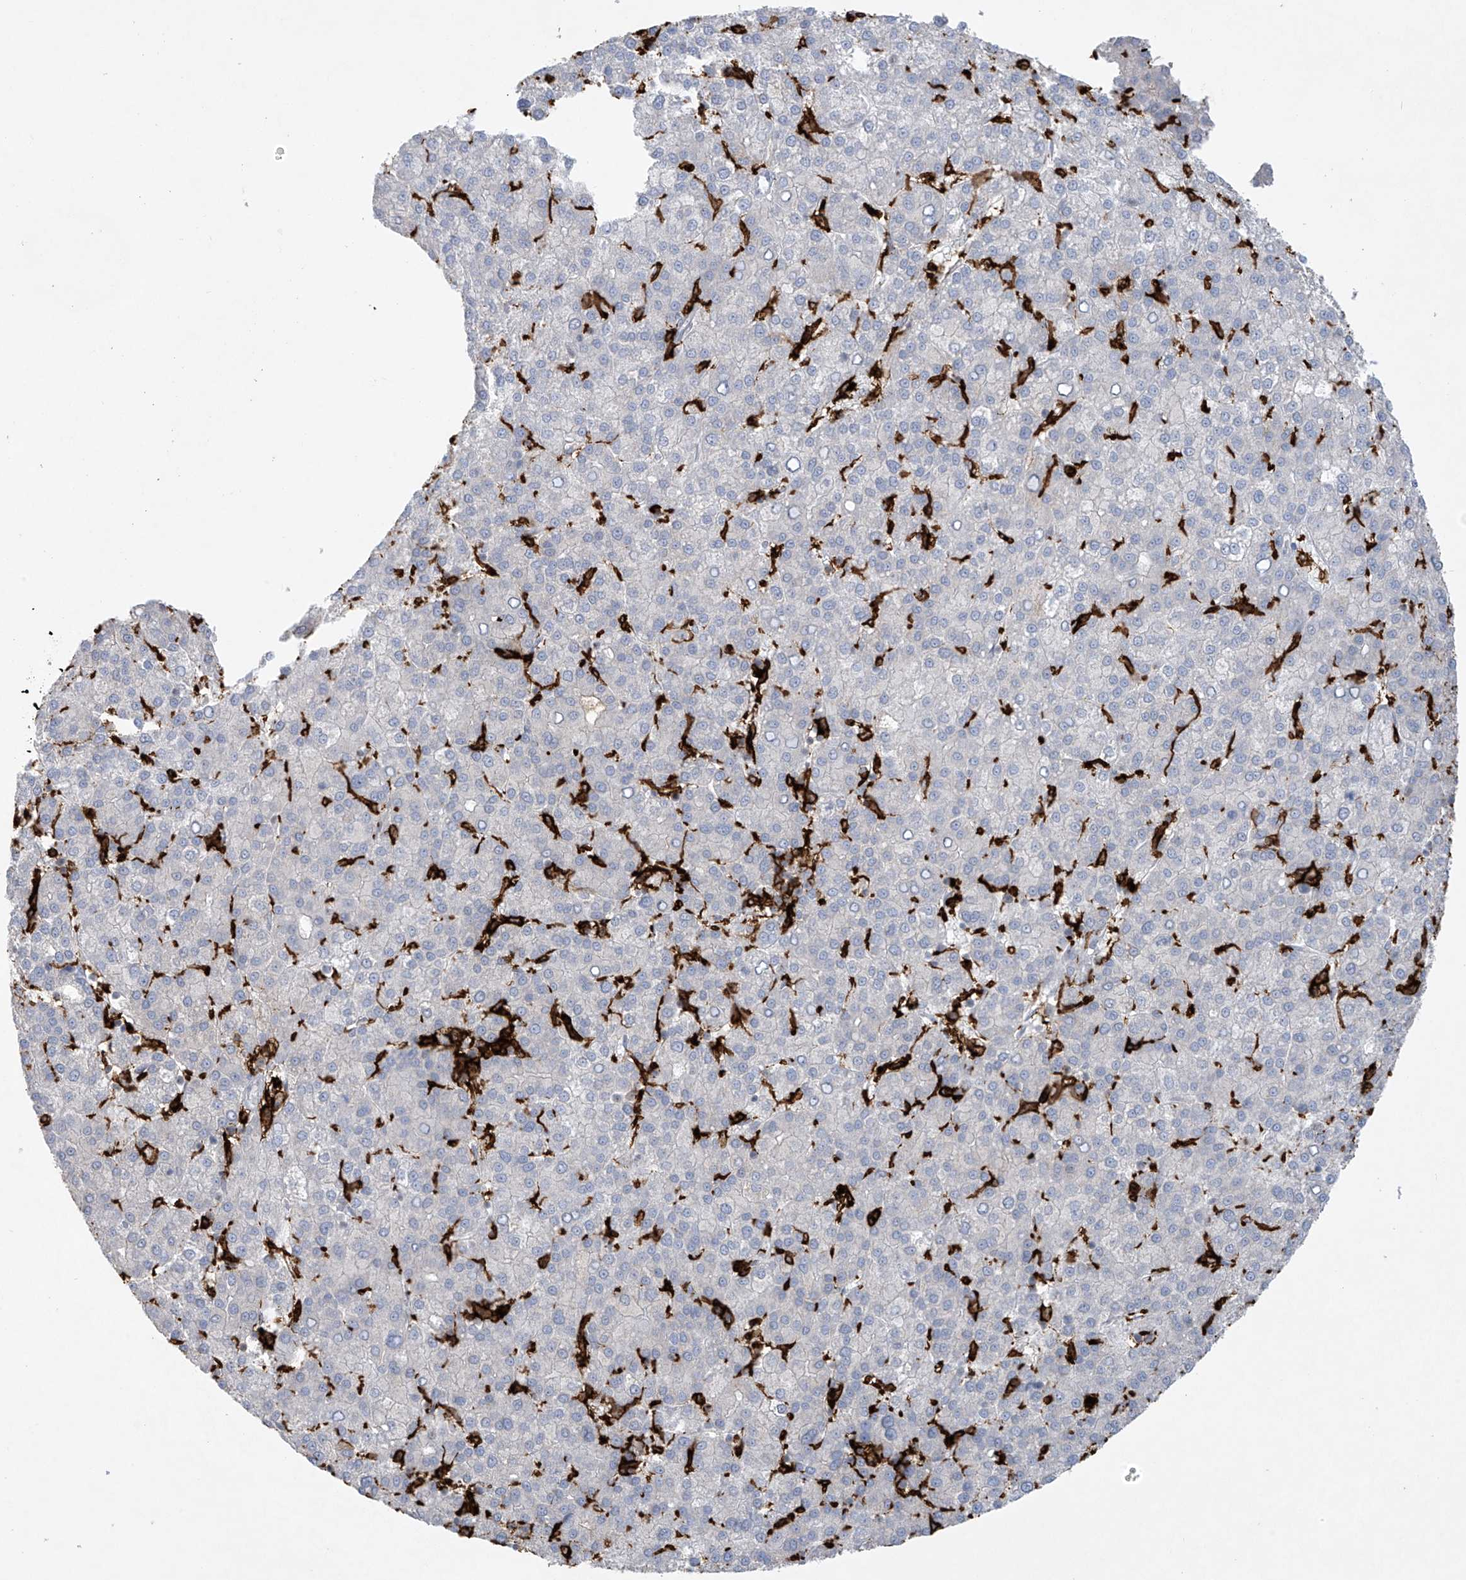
{"staining": {"intensity": "negative", "quantity": "none", "location": "none"}, "tissue": "liver cancer", "cell_type": "Tumor cells", "image_type": "cancer", "snomed": [{"axis": "morphology", "description": "Carcinoma, Hepatocellular, NOS"}, {"axis": "topography", "description": "Liver"}], "caption": "The photomicrograph demonstrates no staining of tumor cells in liver cancer.", "gene": "FCGR3A", "patient": {"sex": "female", "age": 58}}